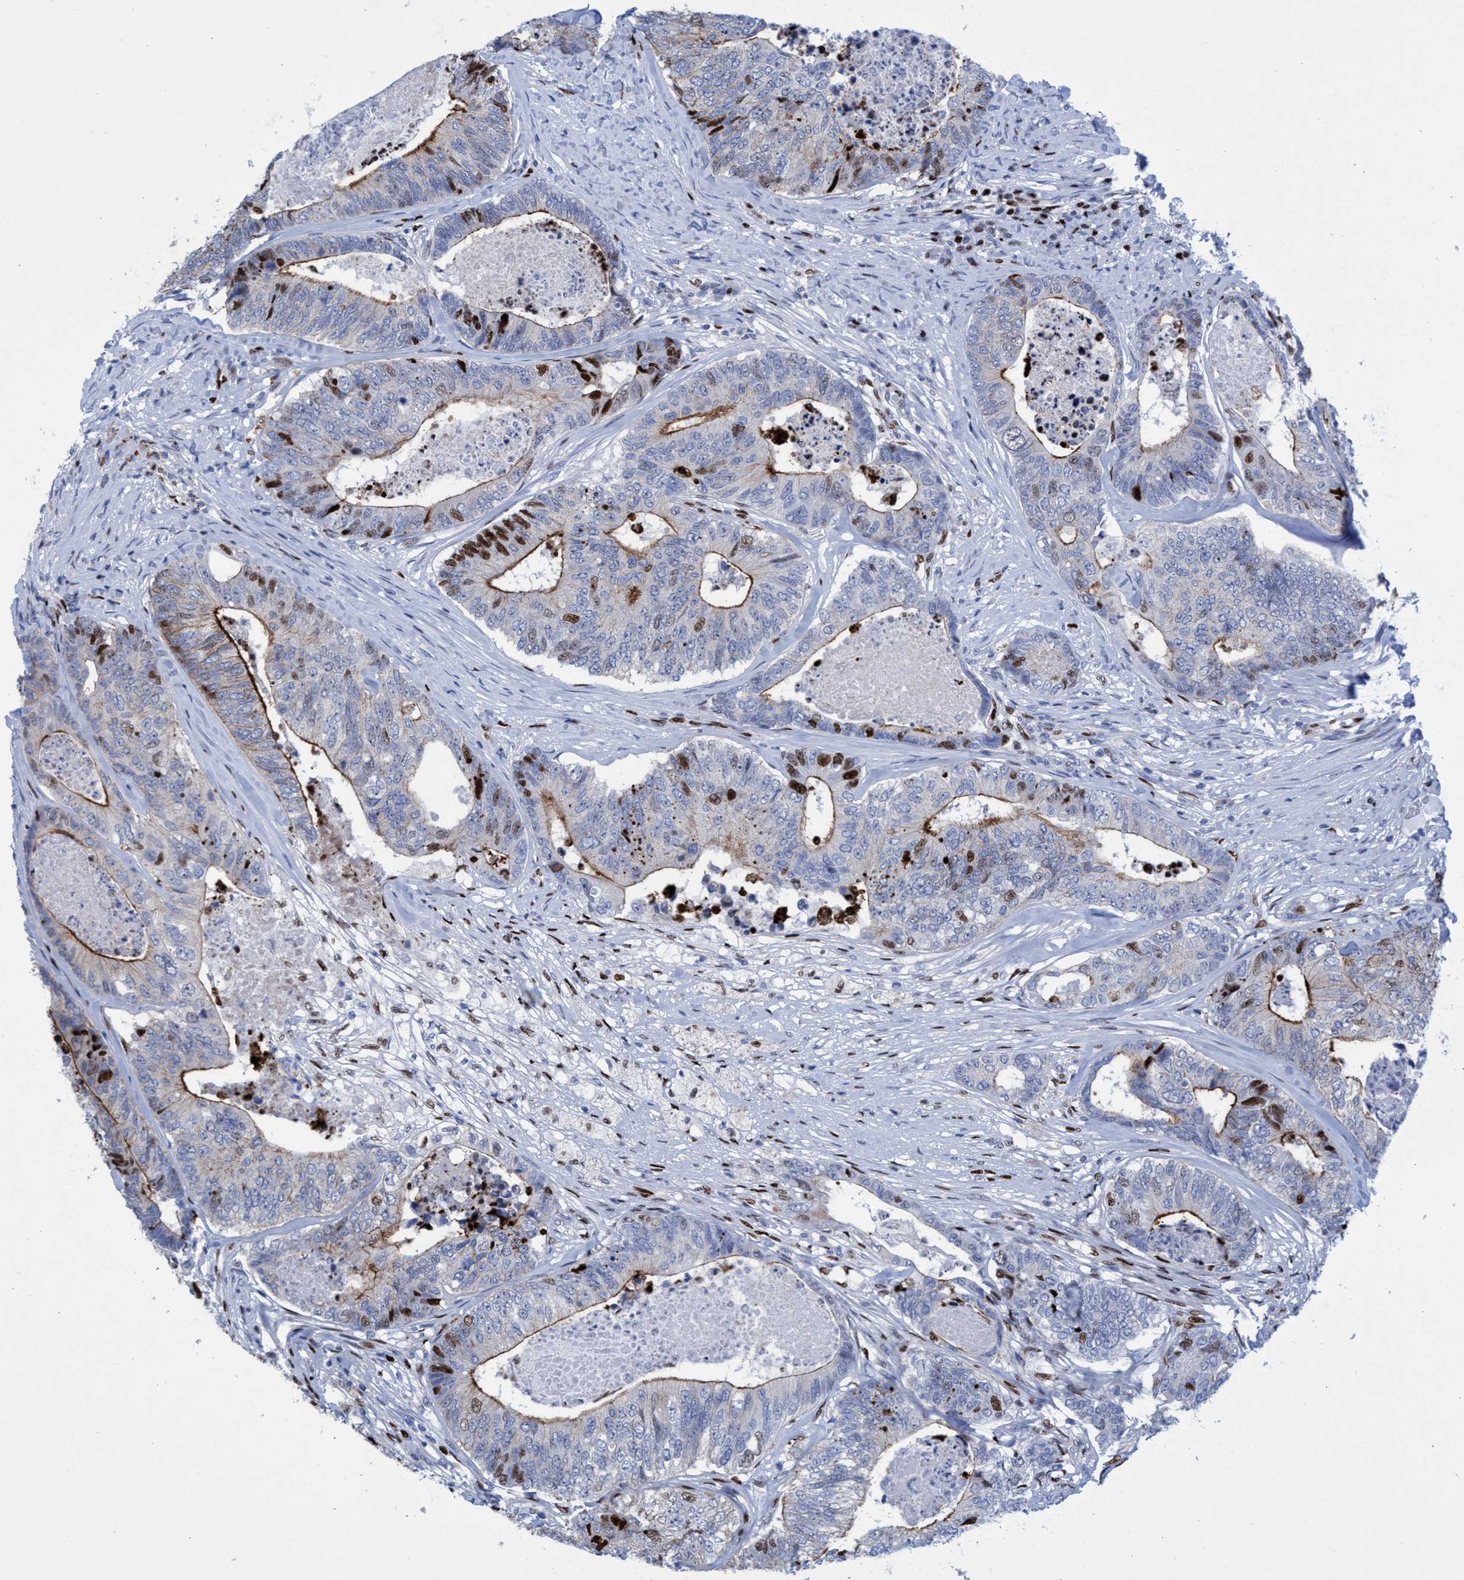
{"staining": {"intensity": "strong", "quantity": "<25%", "location": "cytoplasmic/membranous,nuclear"}, "tissue": "colorectal cancer", "cell_type": "Tumor cells", "image_type": "cancer", "snomed": [{"axis": "morphology", "description": "Adenocarcinoma, NOS"}, {"axis": "topography", "description": "Colon"}], "caption": "DAB immunohistochemical staining of colorectal cancer displays strong cytoplasmic/membranous and nuclear protein positivity in about <25% of tumor cells. Immunohistochemistry stains the protein of interest in brown and the nuclei are stained blue.", "gene": "R3HCC1", "patient": {"sex": "female", "age": 67}}